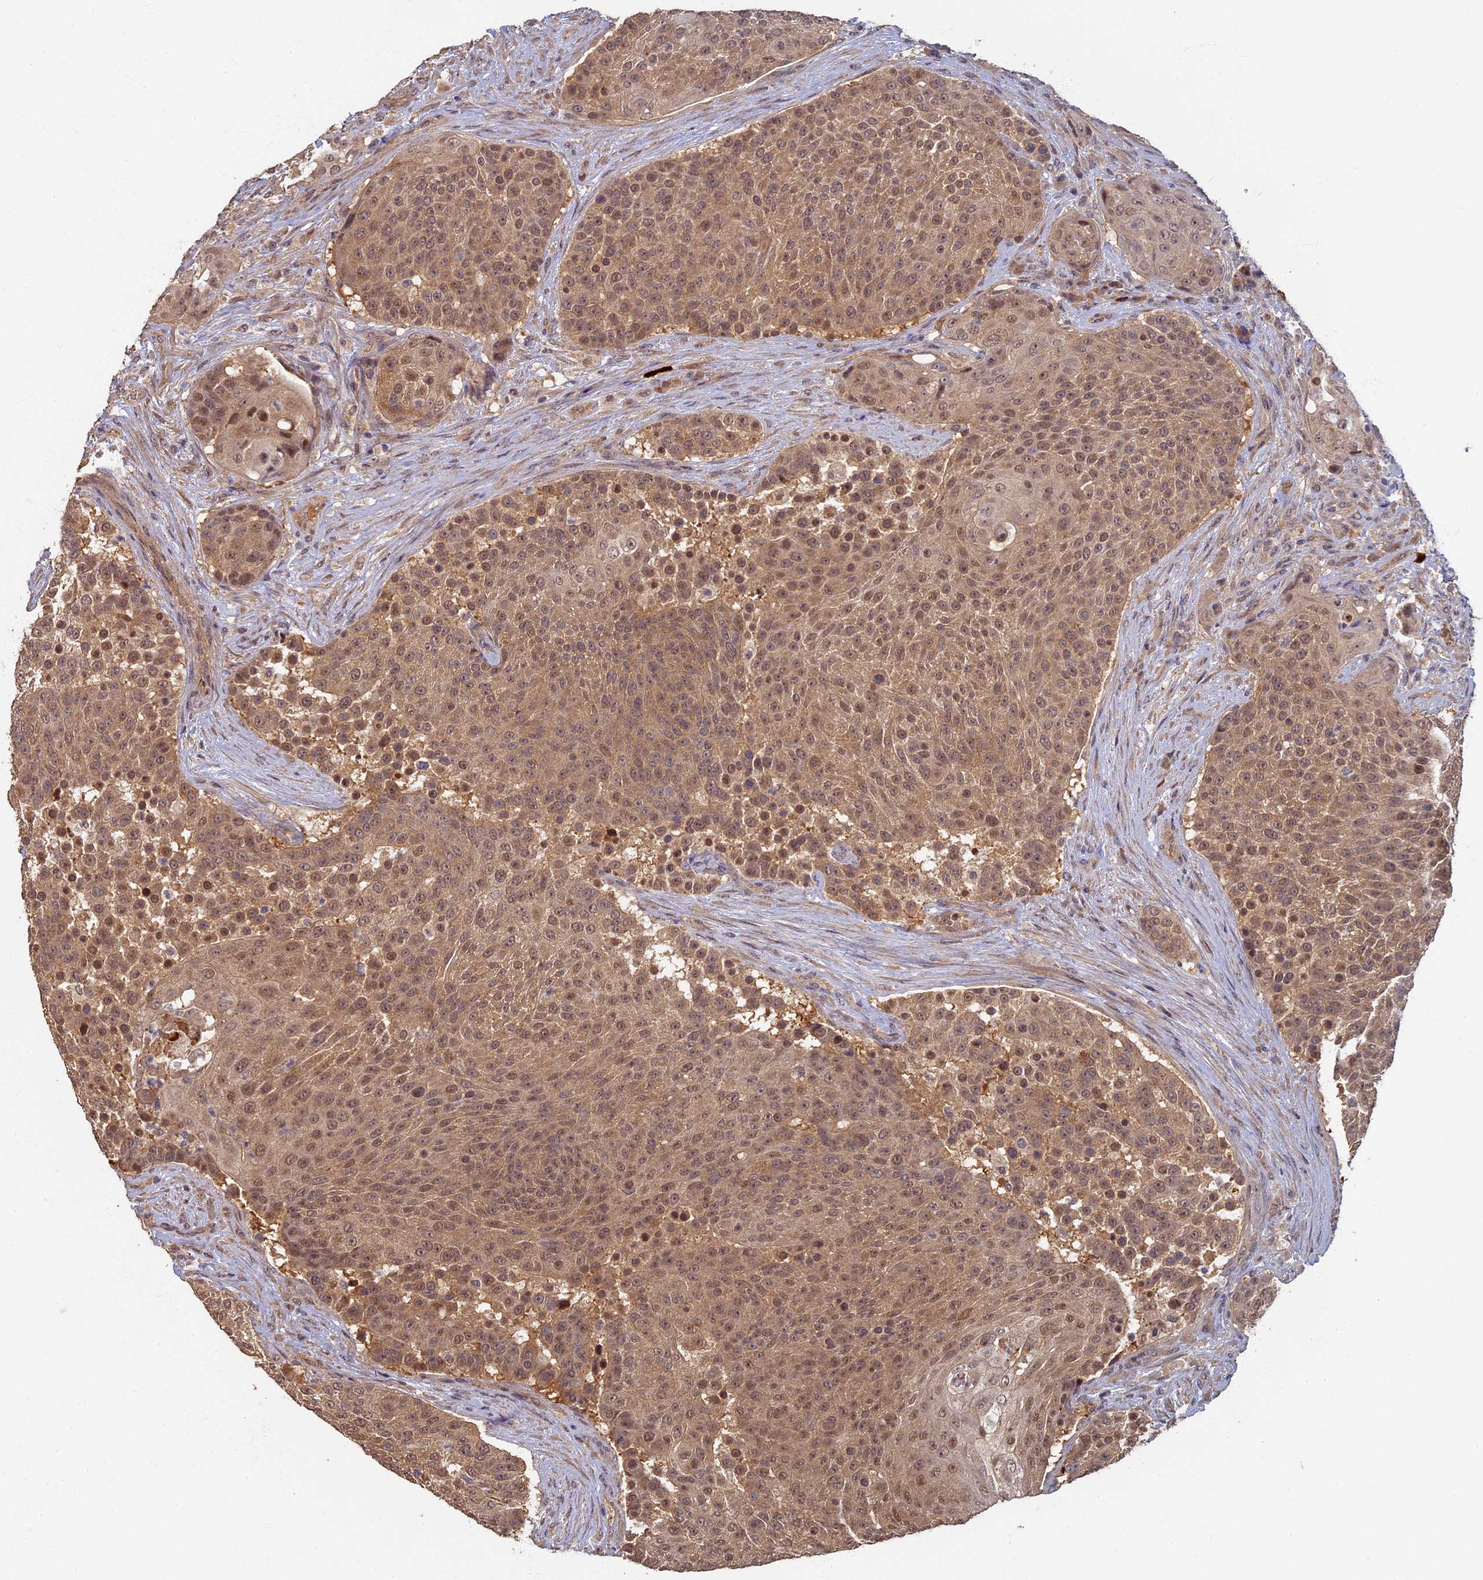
{"staining": {"intensity": "moderate", "quantity": ">75%", "location": "cytoplasmic/membranous,nuclear"}, "tissue": "urothelial cancer", "cell_type": "Tumor cells", "image_type": "cancer", "snomed": [{"axis": "morphology", "description": "Urothelial carcinoma, High grade"}, {"axis": "topography", "description": "Urinary bladder"}], "caption": "This histopathology image displays high-grade urothelial carcinoma stained with immunohistochemistry to label a protein in brown. The cytoplasmic/membranous and nuclear of tumor cells show moderate positivity for the protein. Nuclei are counter-stained blue.", "gene": "RSPH3", "patient": {"sex": "female", "age": 63}}